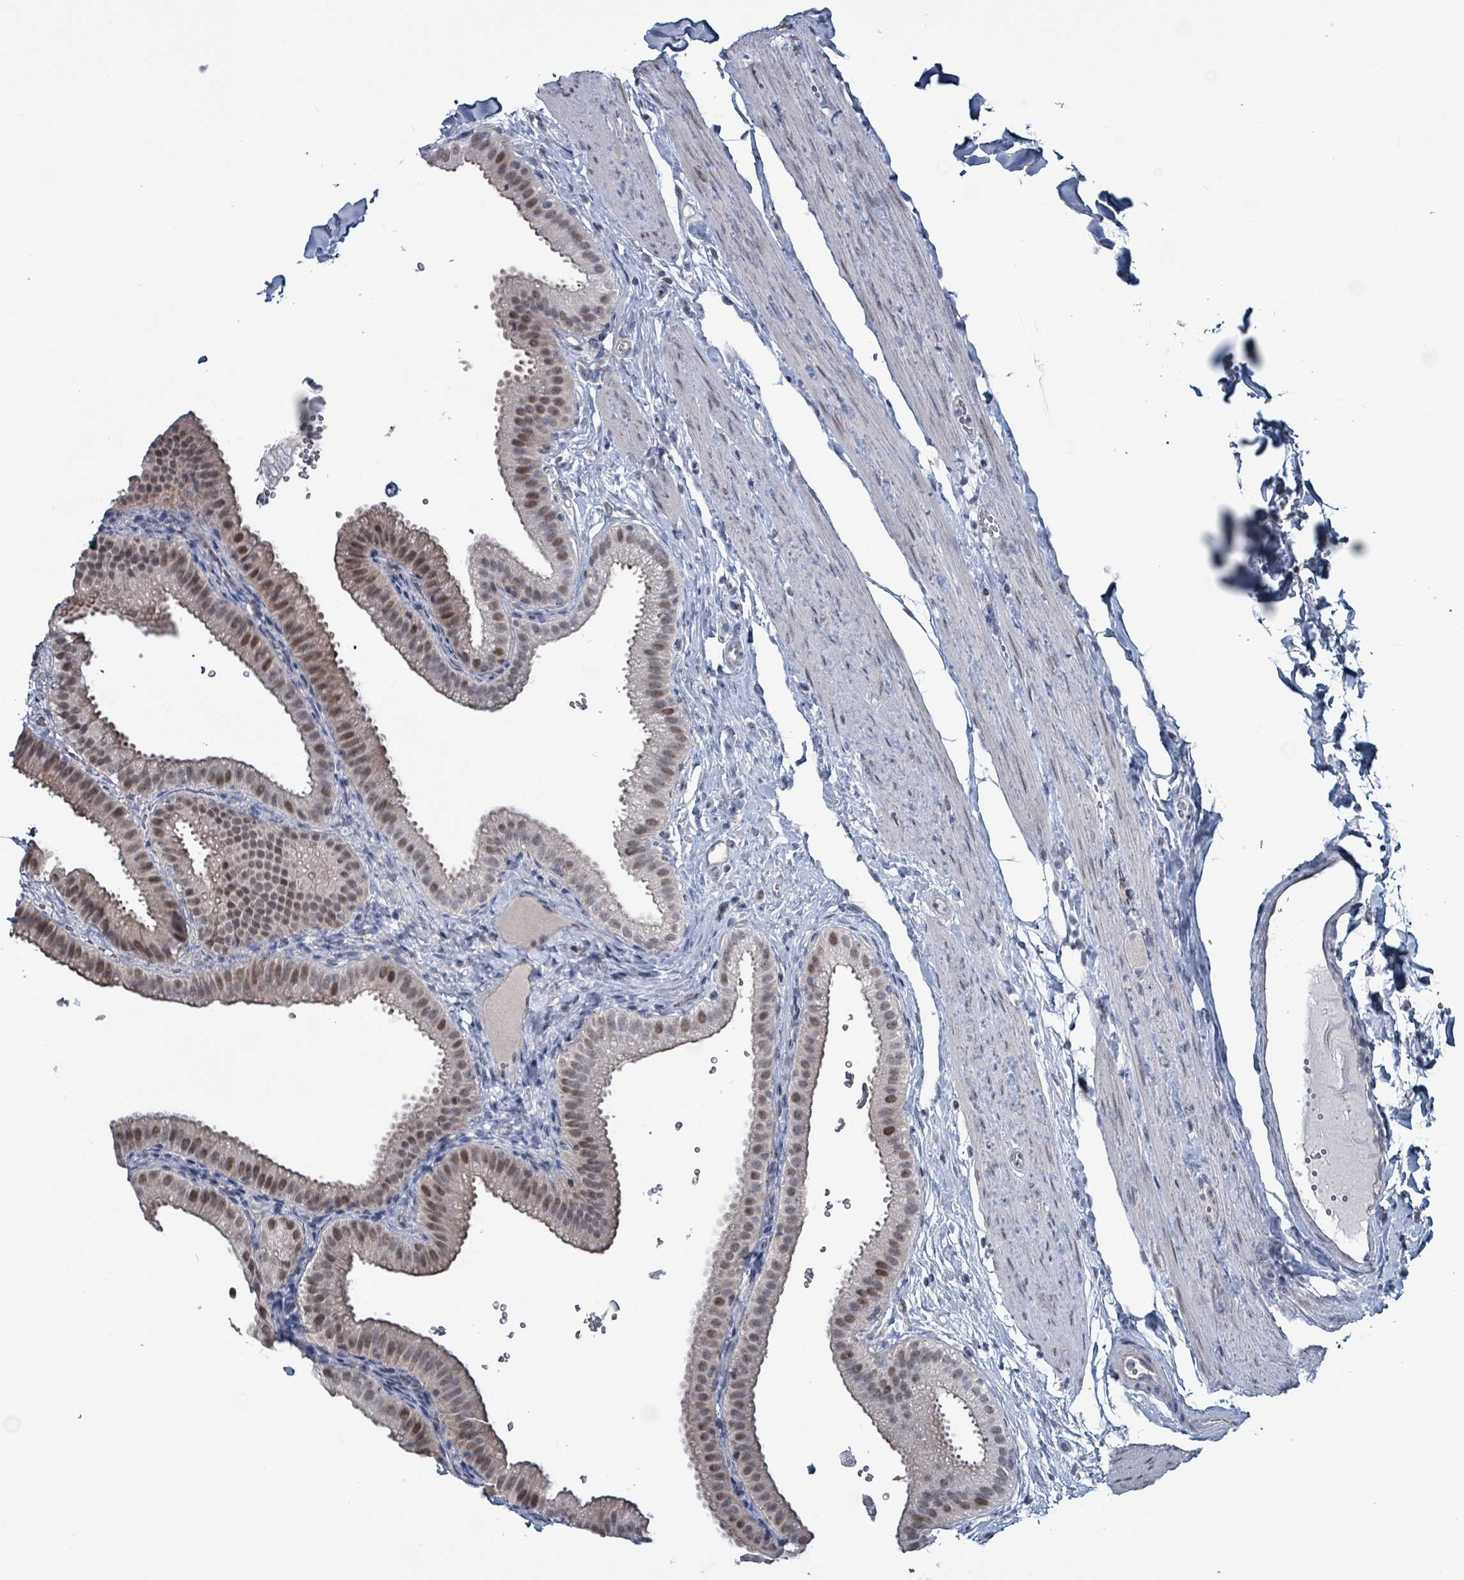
{"staining": {"intensity": "moderate", "quantity": "25%-75%", "location": "cytoplasmic/membranous,nuclear"}, "tissue": "gallbladder", "cell_type": "Glandular cells", "image_type": "normal", "snomed": [{"axis": "morphology", "description": "Normal tissue, NOS"}, {"axis": "topography", "description": "Gallbladder"}], "caption": "Immunohistochemical staining of benign gallbladder exhibits moderate cytoplasmic/membranous,nuclear protein staining in approximately 25%-75% of glandular cells. (DAB IHC, brown staining for protein, blue staining for nuclei).", "gene": "BIVM", "patient": {"sex": "female", "age": 61}}